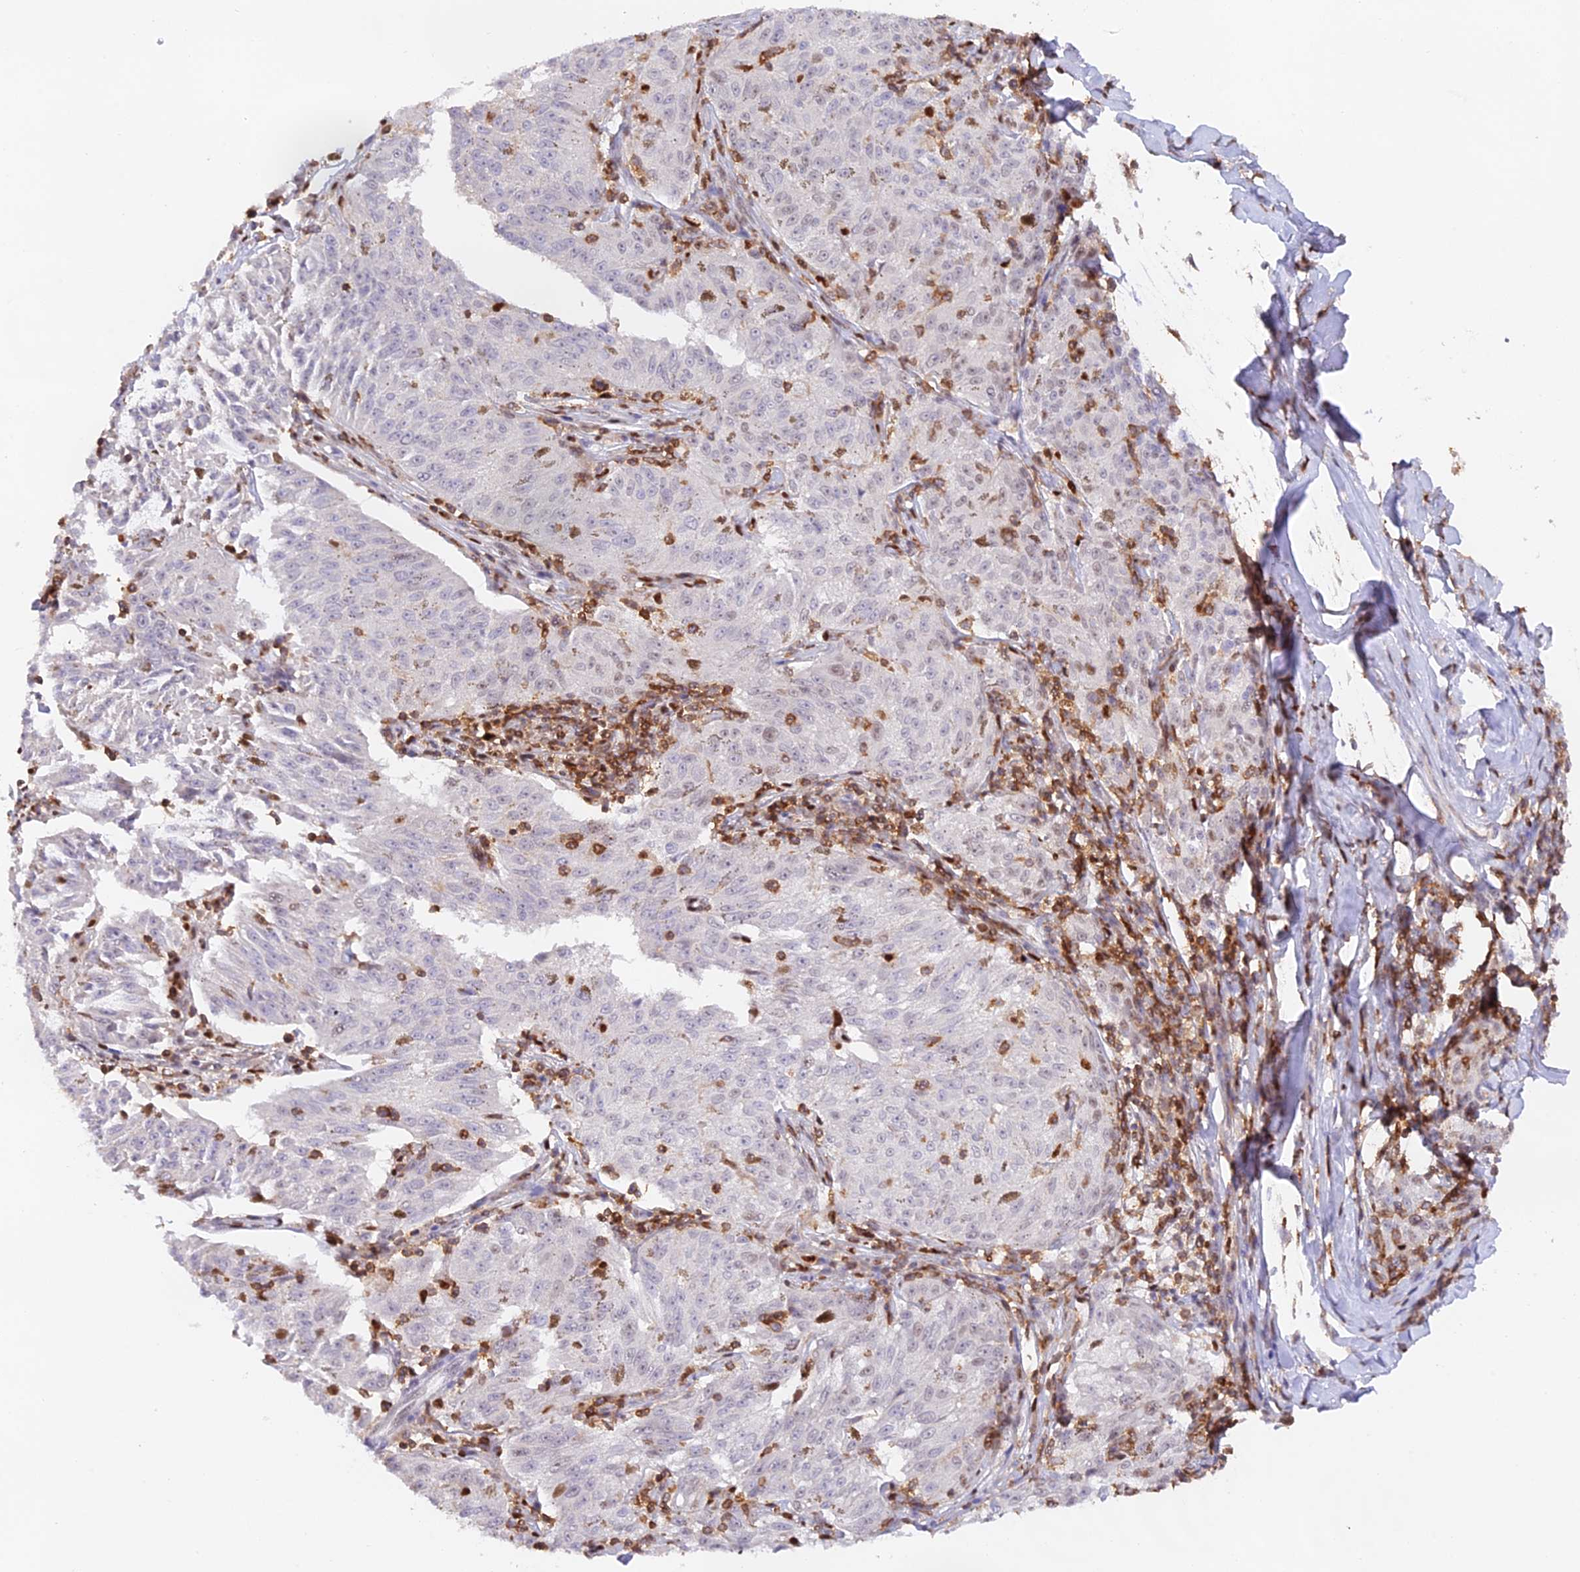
{"staining": {"intensity": "negative", "quantity": "none", "location": "none"}, "tissue": "melanoma", "cell_type": "Tumor cells", "image_type": "cancer", "snomed": [{"axis": "morphology", "description": "Malignant melanoma, NOS"}, {"axis": "topography", "description": "Skin"}], "caption": "Malignant melanoma stained for a protein using immunohistochemistry exhibits no expression tumor cells.", "gene": "DENND1C", "patient": {"sex": "female", "age": 72}}